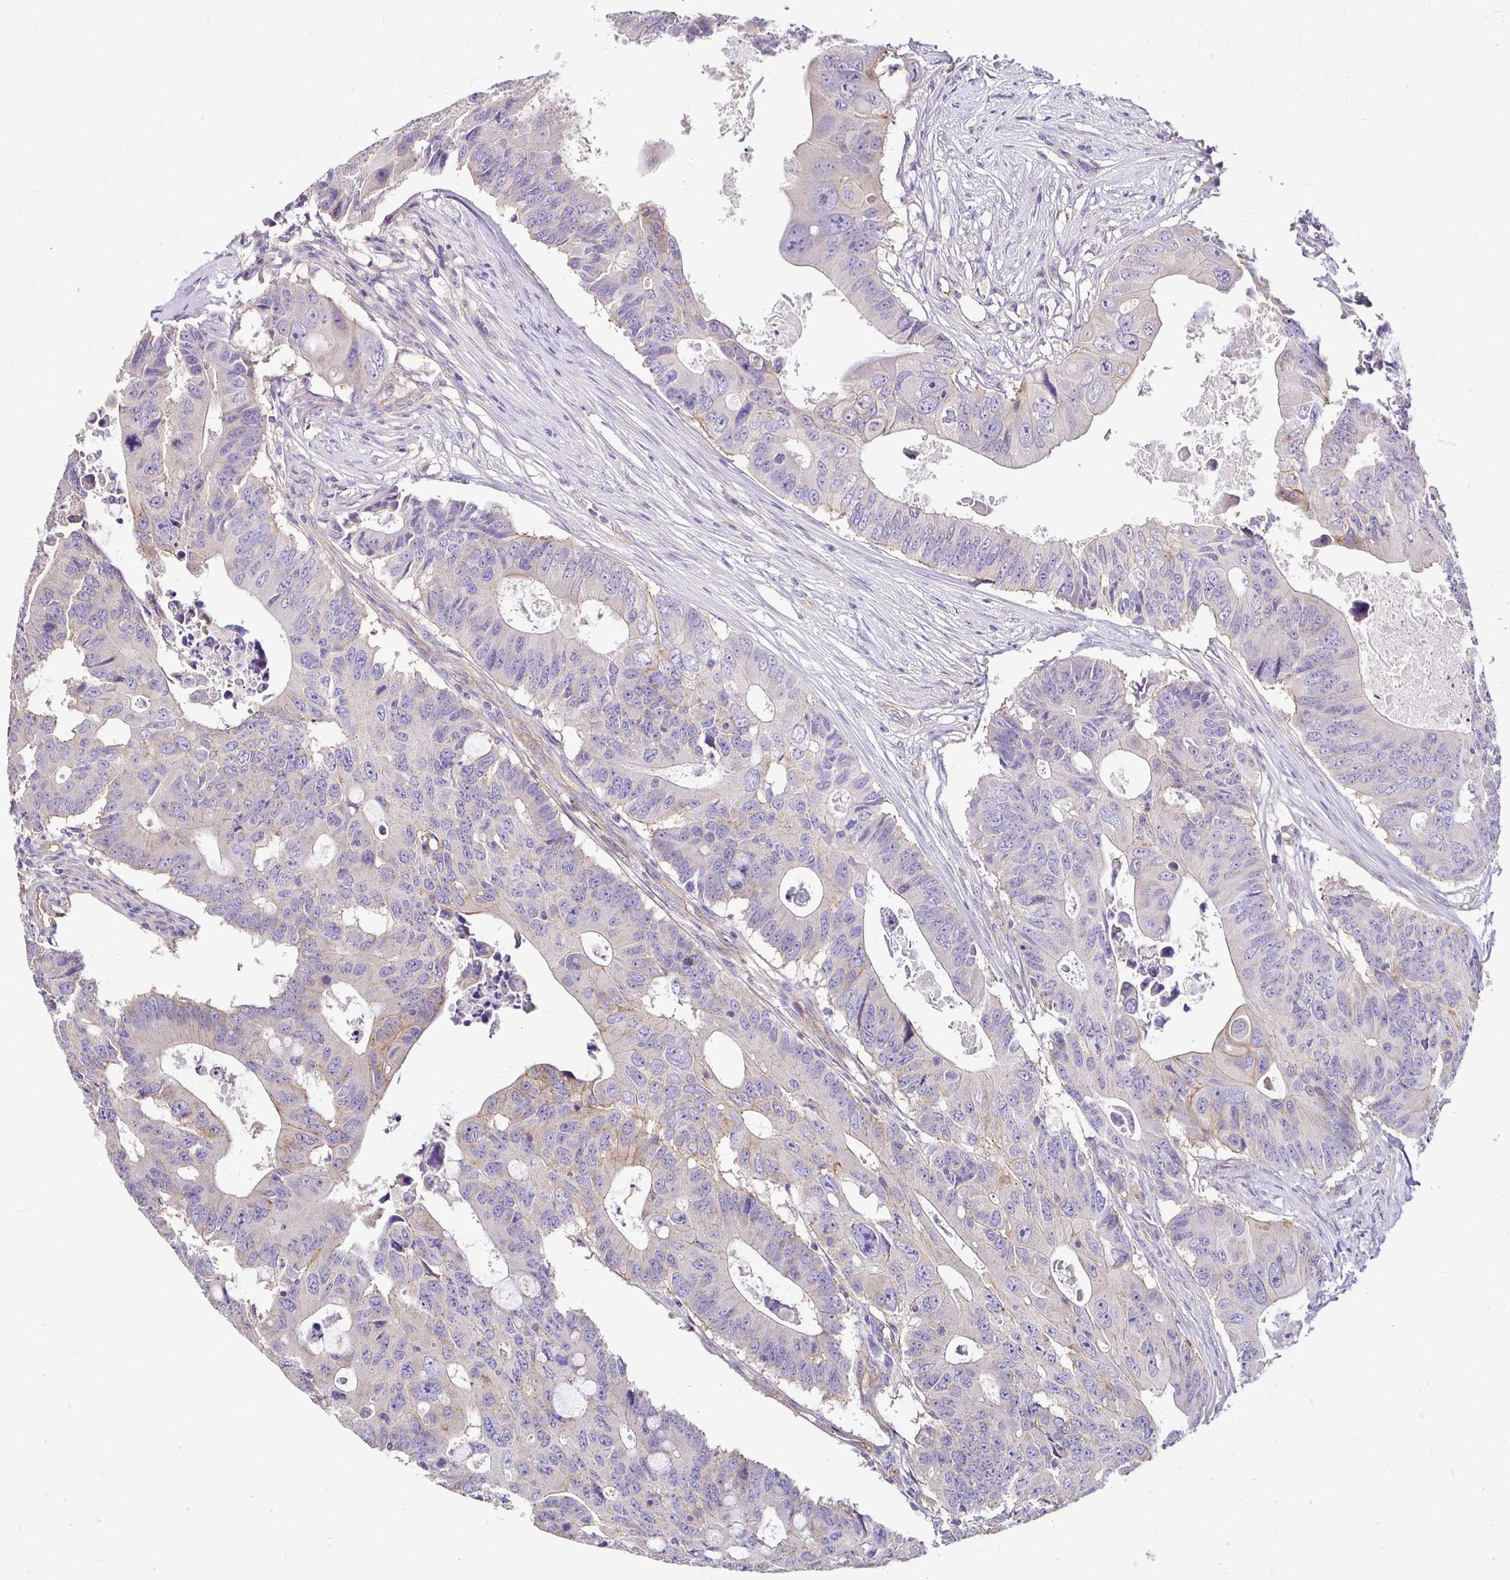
{"staining": {"intensity": "negative", "quantity": "none", "location": "none"}, "tissue": "colorectal cancer", "cell_type": "Tumor cells", "image_type": "cancer", "snomed": [{"axis": "morphology", "description": "Adenocarcinoma, NOS"}, {"axis": "topography", "description": "Colon"}], "caption": "This is an immunohistochemistry histopathology image of colorectal adenocarcinoma. There is no positivity in tumor cells.", "gene": "SLC9A1", "patient": {"sex": "male", "age": 71}}